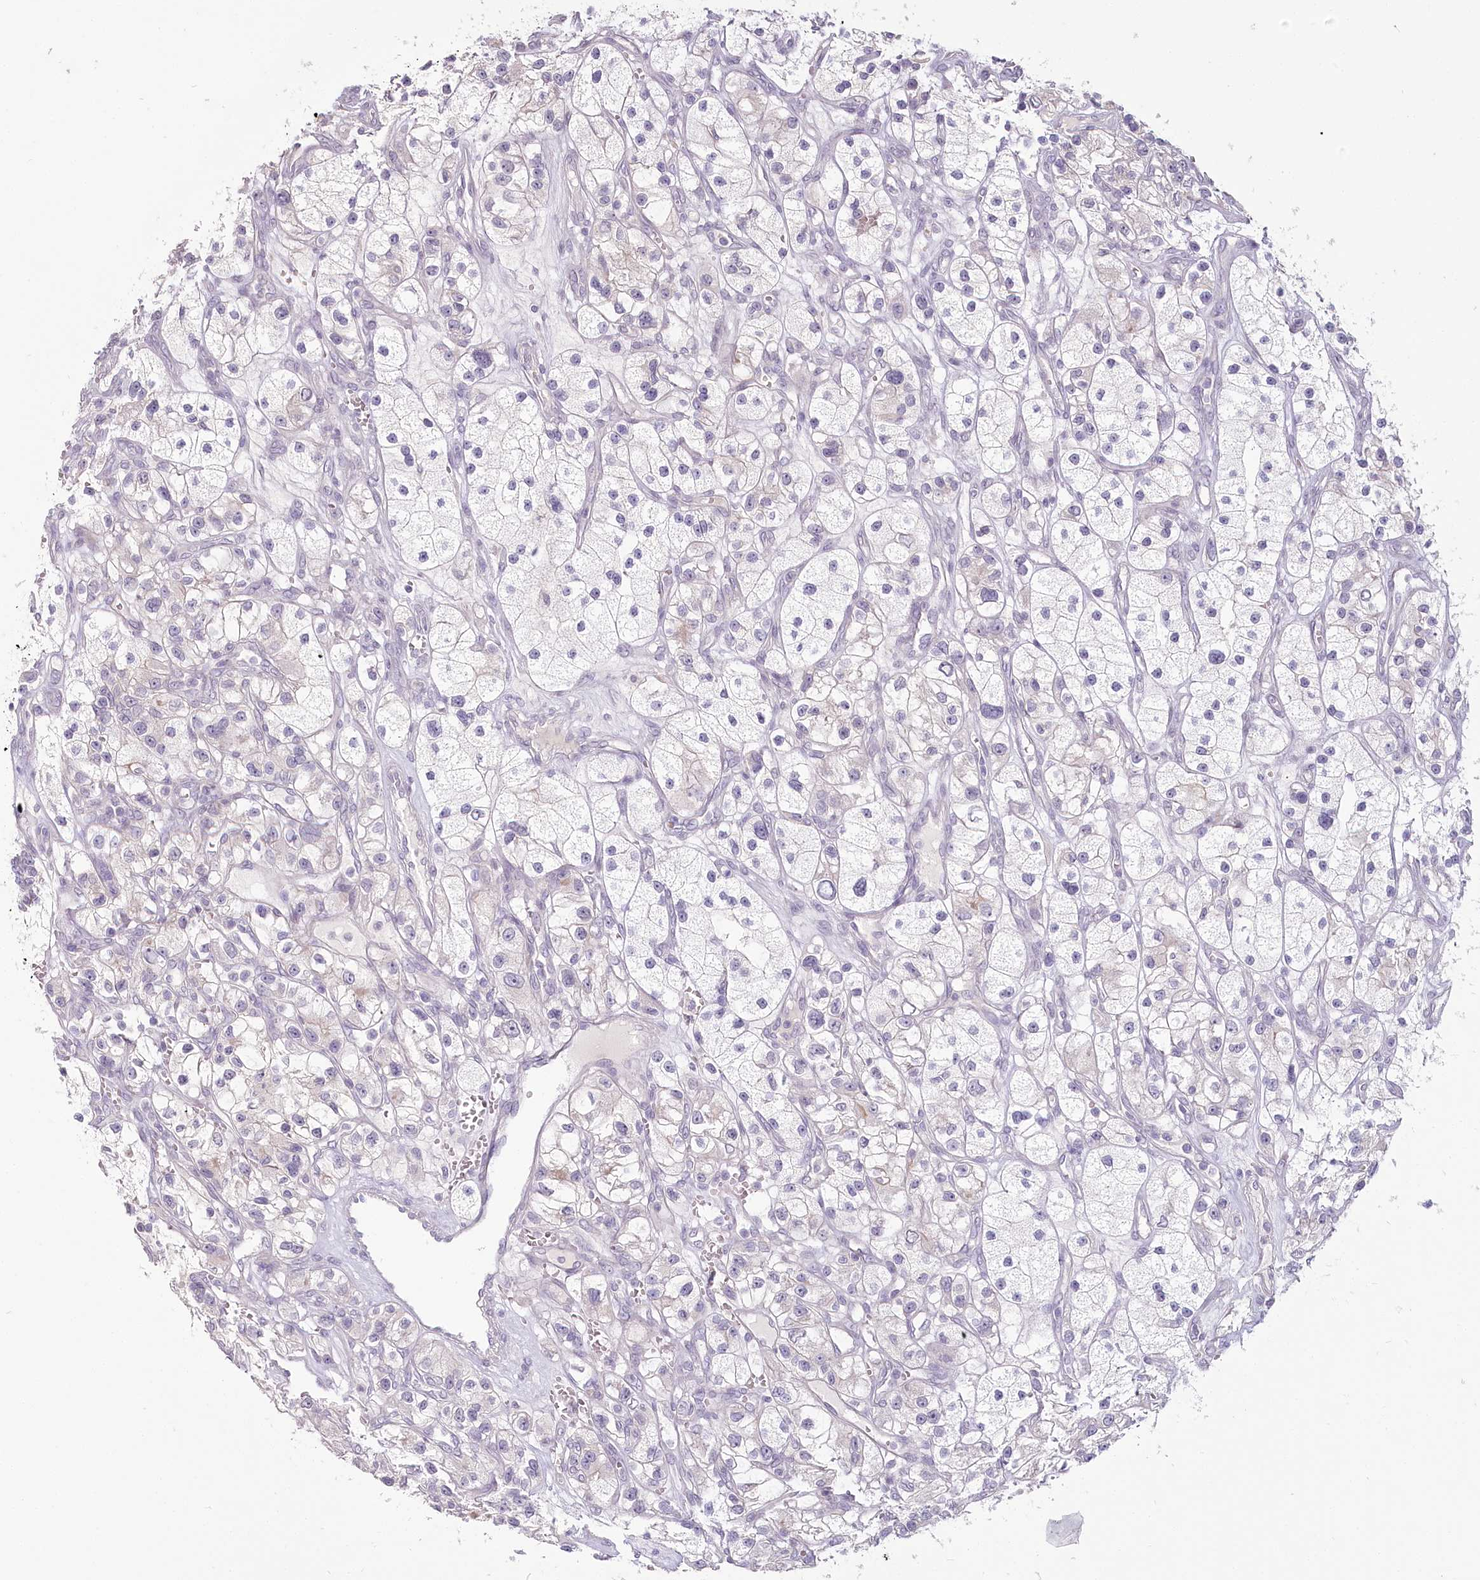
{"staining": {"intensity": "negative", "quantity": "none", "location": "none"}, "tissue": "renal cancer", "cell_type": "Tumor cells", "image_type": "cancer", "snomed": [{"axis": "morphology", "description": "Adenocarcinoma, NOS"}, {"axis": "topography", "description": "Kidney"}], "caption": "The immunohistochemistry image has no significant staining in tumor cells of renal adenocarcinoma tissue. (DAB IHC, high magnification).", "gene": "USP11", "patient": {"sex": "female", "age": 57}}